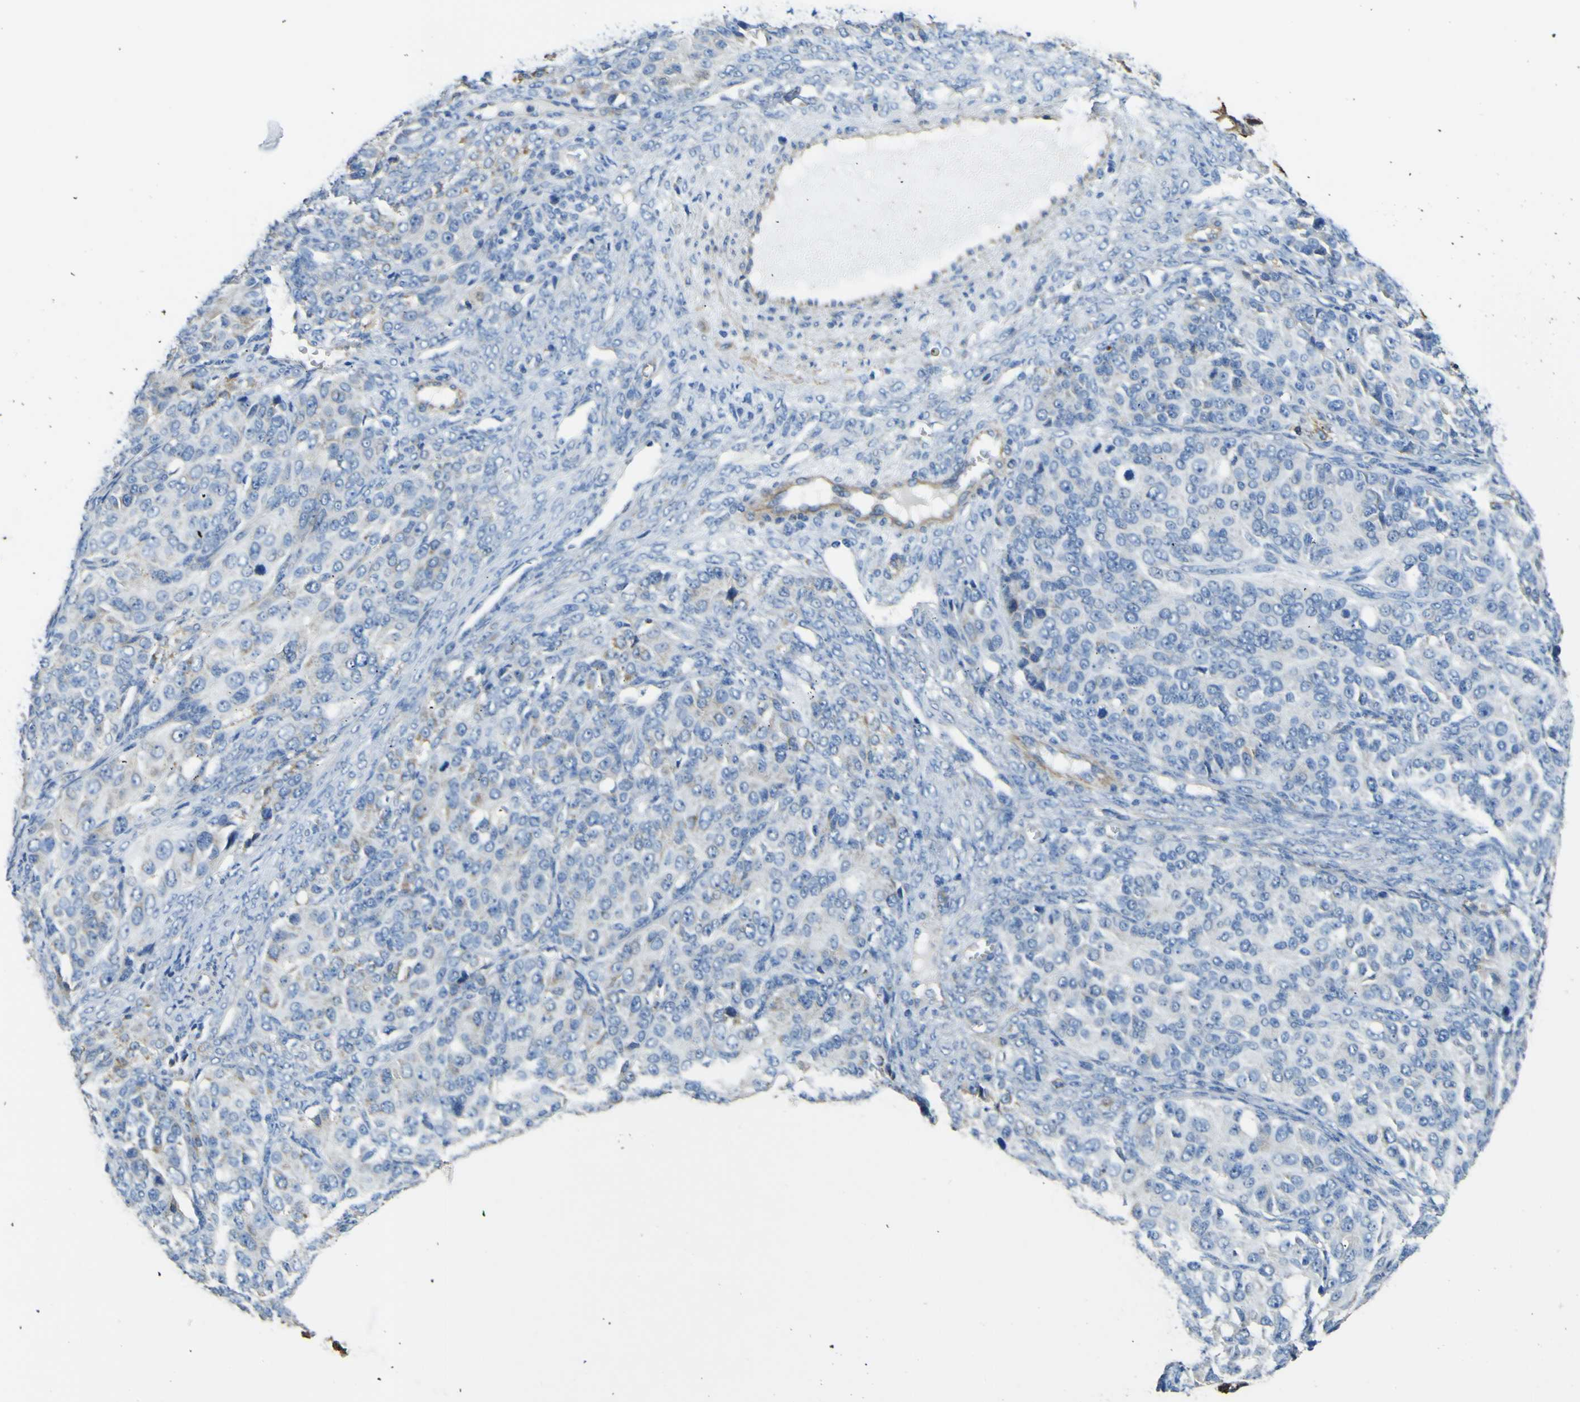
{"staining": {"intensity": "negative", "quantity": "none", "location": "none"}, "tissue": "ovarian cancer", "cell_type": "Tumor cells", "image_type": "cancer", "snomed": [{"axis": "morphology", "description": "Carcinoma, endometroid"}, {"axis": "topography", "description": "Ovary"}], "caption": "DAB (3,3'-diaminobenzidine) immunohistochemical staining of ovarian cancer (endometroid carcinoma) exhibits no significant expression in tumor cells. The staining was performed using DAB (3,3'-diaminobenzidine) to visualize the protein expression in brown, while the nuclei were stained in blue with hematoxylin (Magnification: 20x).", "gene": "ALDH18A1", "patient": {"sex": "female", "age": 51}}